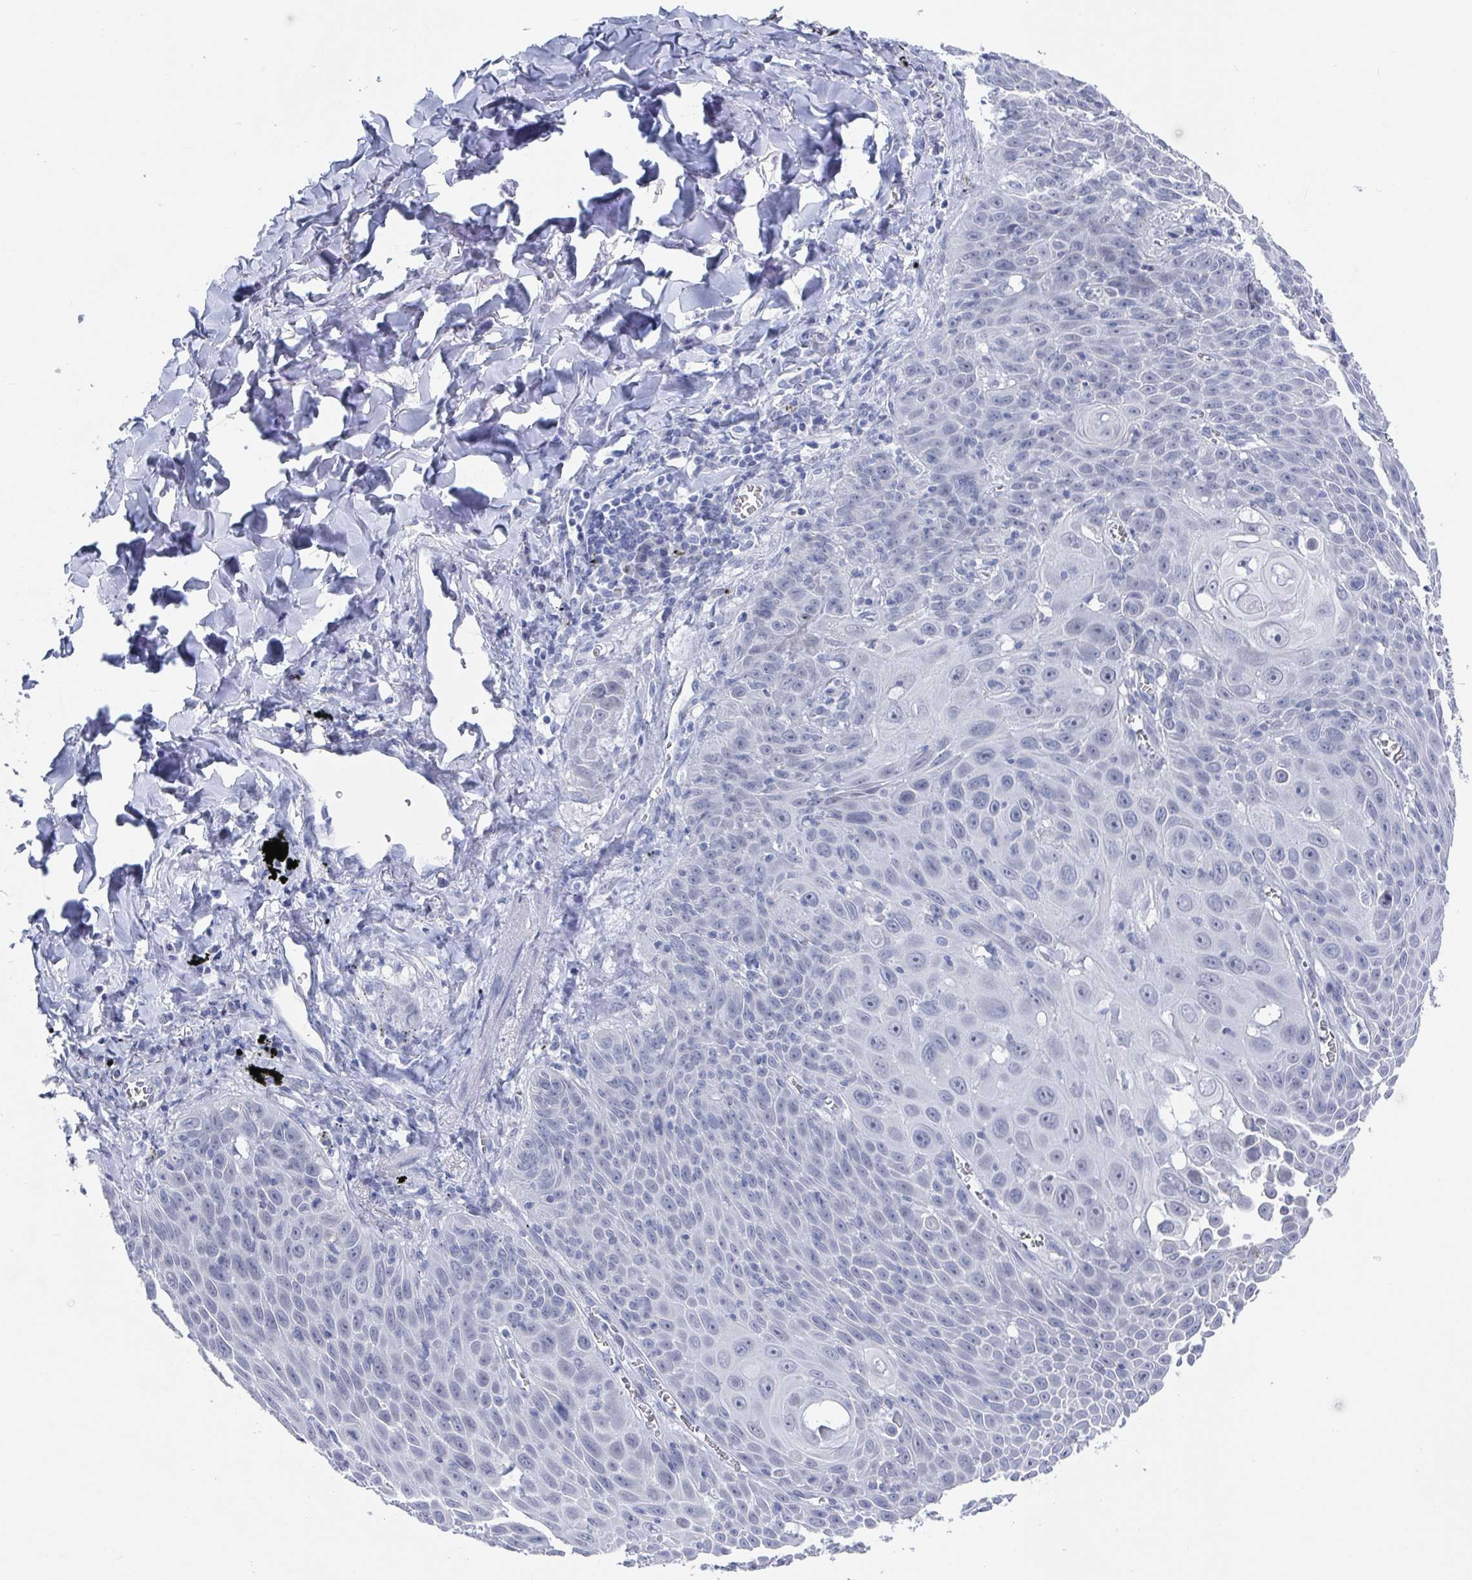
{"staining": {"intensity": "negative", "quantity": "none", "location": "none"}, "tissue": "lung cancer", "cell_type": "Tumor cells", "image_type": "cancer", "snomed": [{"axis": "morphology", "description": "Squamous cell carcinoma, NOS"}, {"axis": "morphology", "description": "Squamous cell carcinoma, metastatic, NOS"}, {"axis": "topography", "description": "Lymph node"}, {"axis": "topography", "description": "Lung"}], "caption": "This image is of lung cancer stained with immunohistochemistry (IHC) to label a protein in brown with the nuclei are counter-stained blue. There is no positivity in tumor cells.", "gene": "CAMKV", "patient": {"sex": "female", "age": 62}}